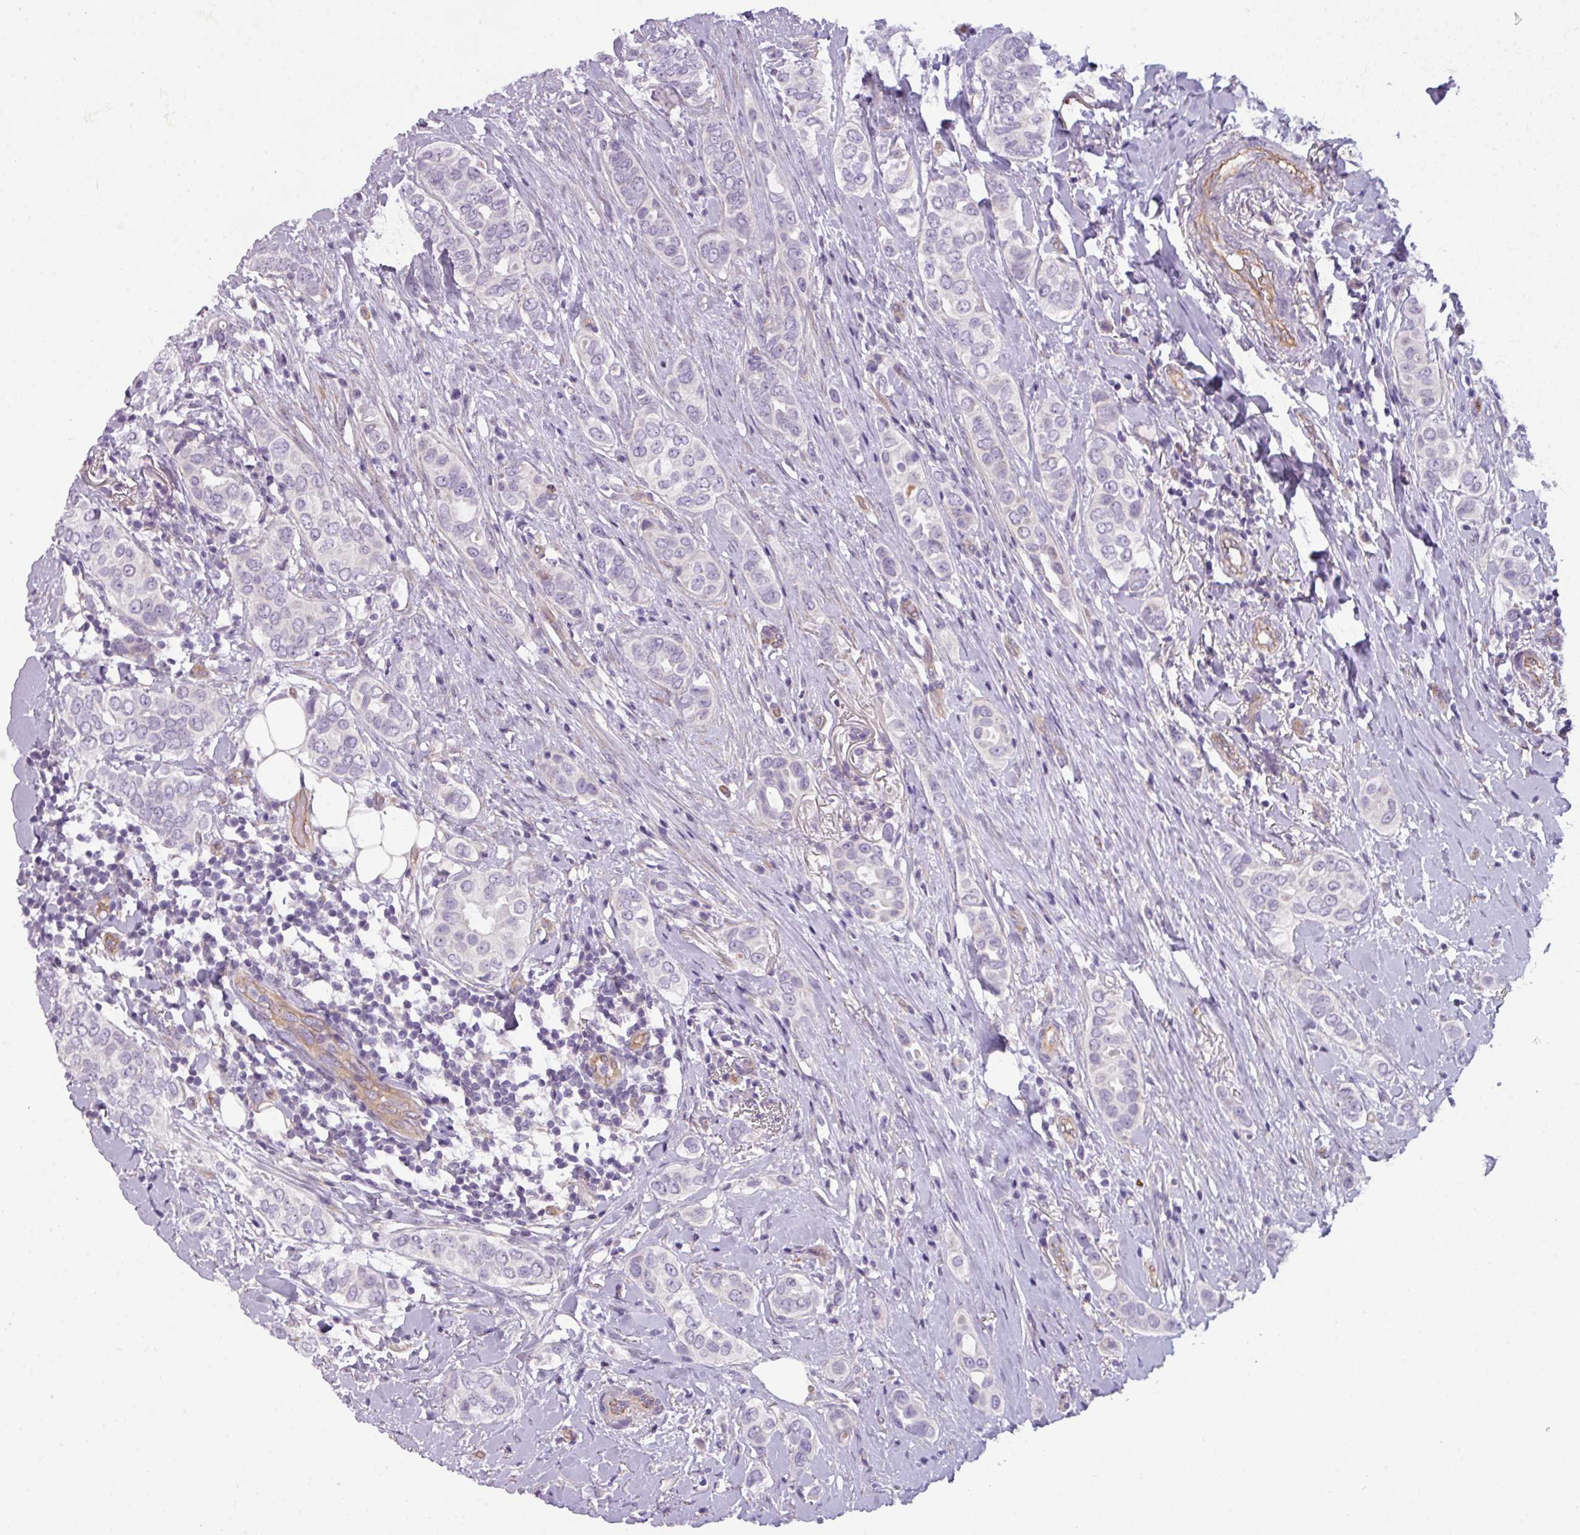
{"staining": {"intensity": "negative", "quantity": "none", "location": "none"}, "tissue": "breast cancer", "cell_type": "Tumor cells", "image_type": "cancer", "snomed": [{"axis": "morphology", "description": "Lobular carcinoma"}, {"axis": "topography", "description": "Breast"}], "caption": "Tumor cells show no significant positivity in lobular carcinoma (breast).", "gene": "BUD23", "patient": {"sex": "female", "age": 51}}